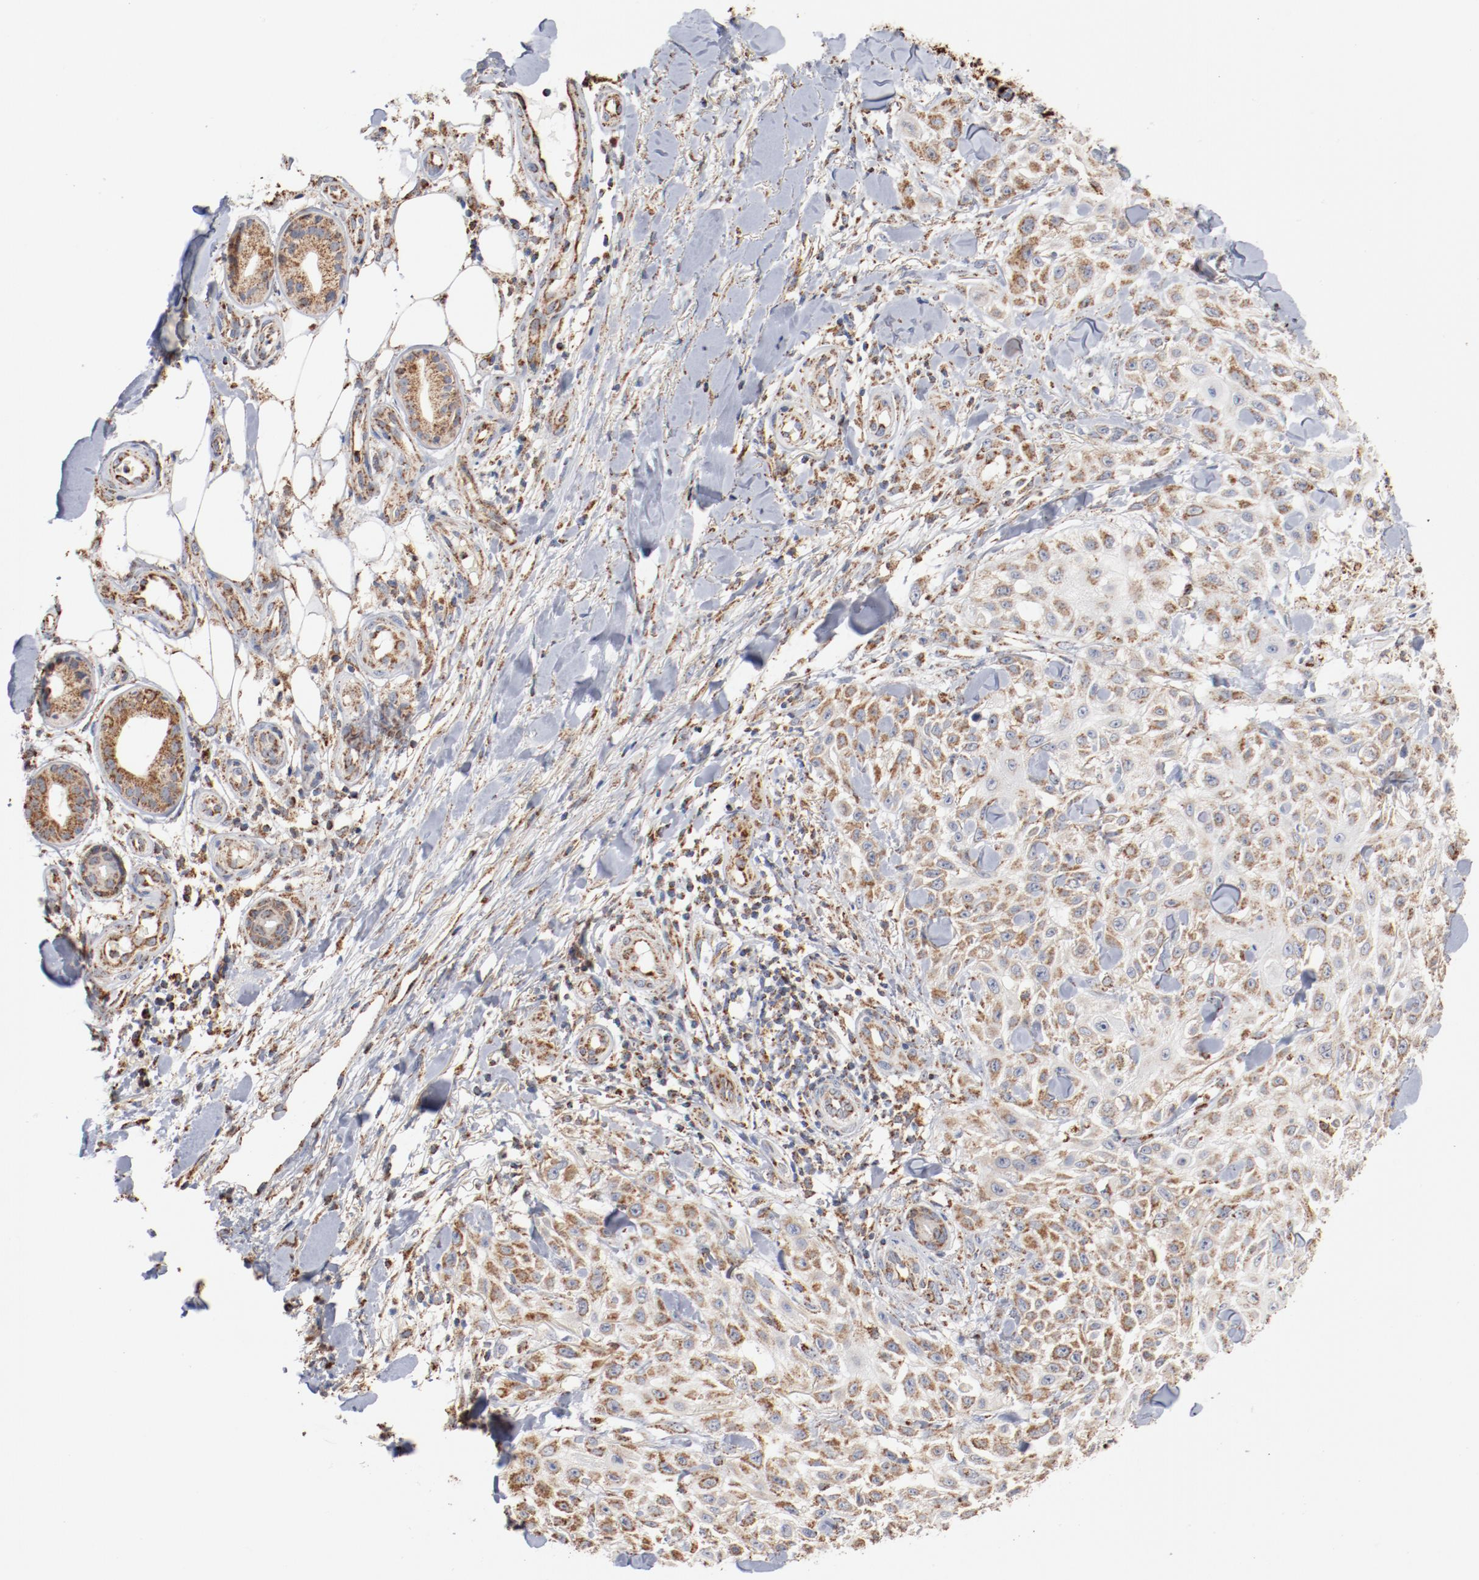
{"staining": {"intensity": "moderate", "quantity": ">75%", "location": "cytoplasmic/membranous"}, "tissue": "skin cancer", "cell_type": "Tumor cells", "image_type": "cancer", "snomed": [{"axis": "morphology", "description": "Squamous cell carcinoma, NOS"}, {"axis": "topography", "description": "Skin"}], "caption": "Squamous cell carcinoma (skin) tissue demonstrates moderate cytoplasmic/membranous expression in approximately >75% of tumor cells", "gene": "NDUFS4", "patient": {"sex": "female", "age": 42}}